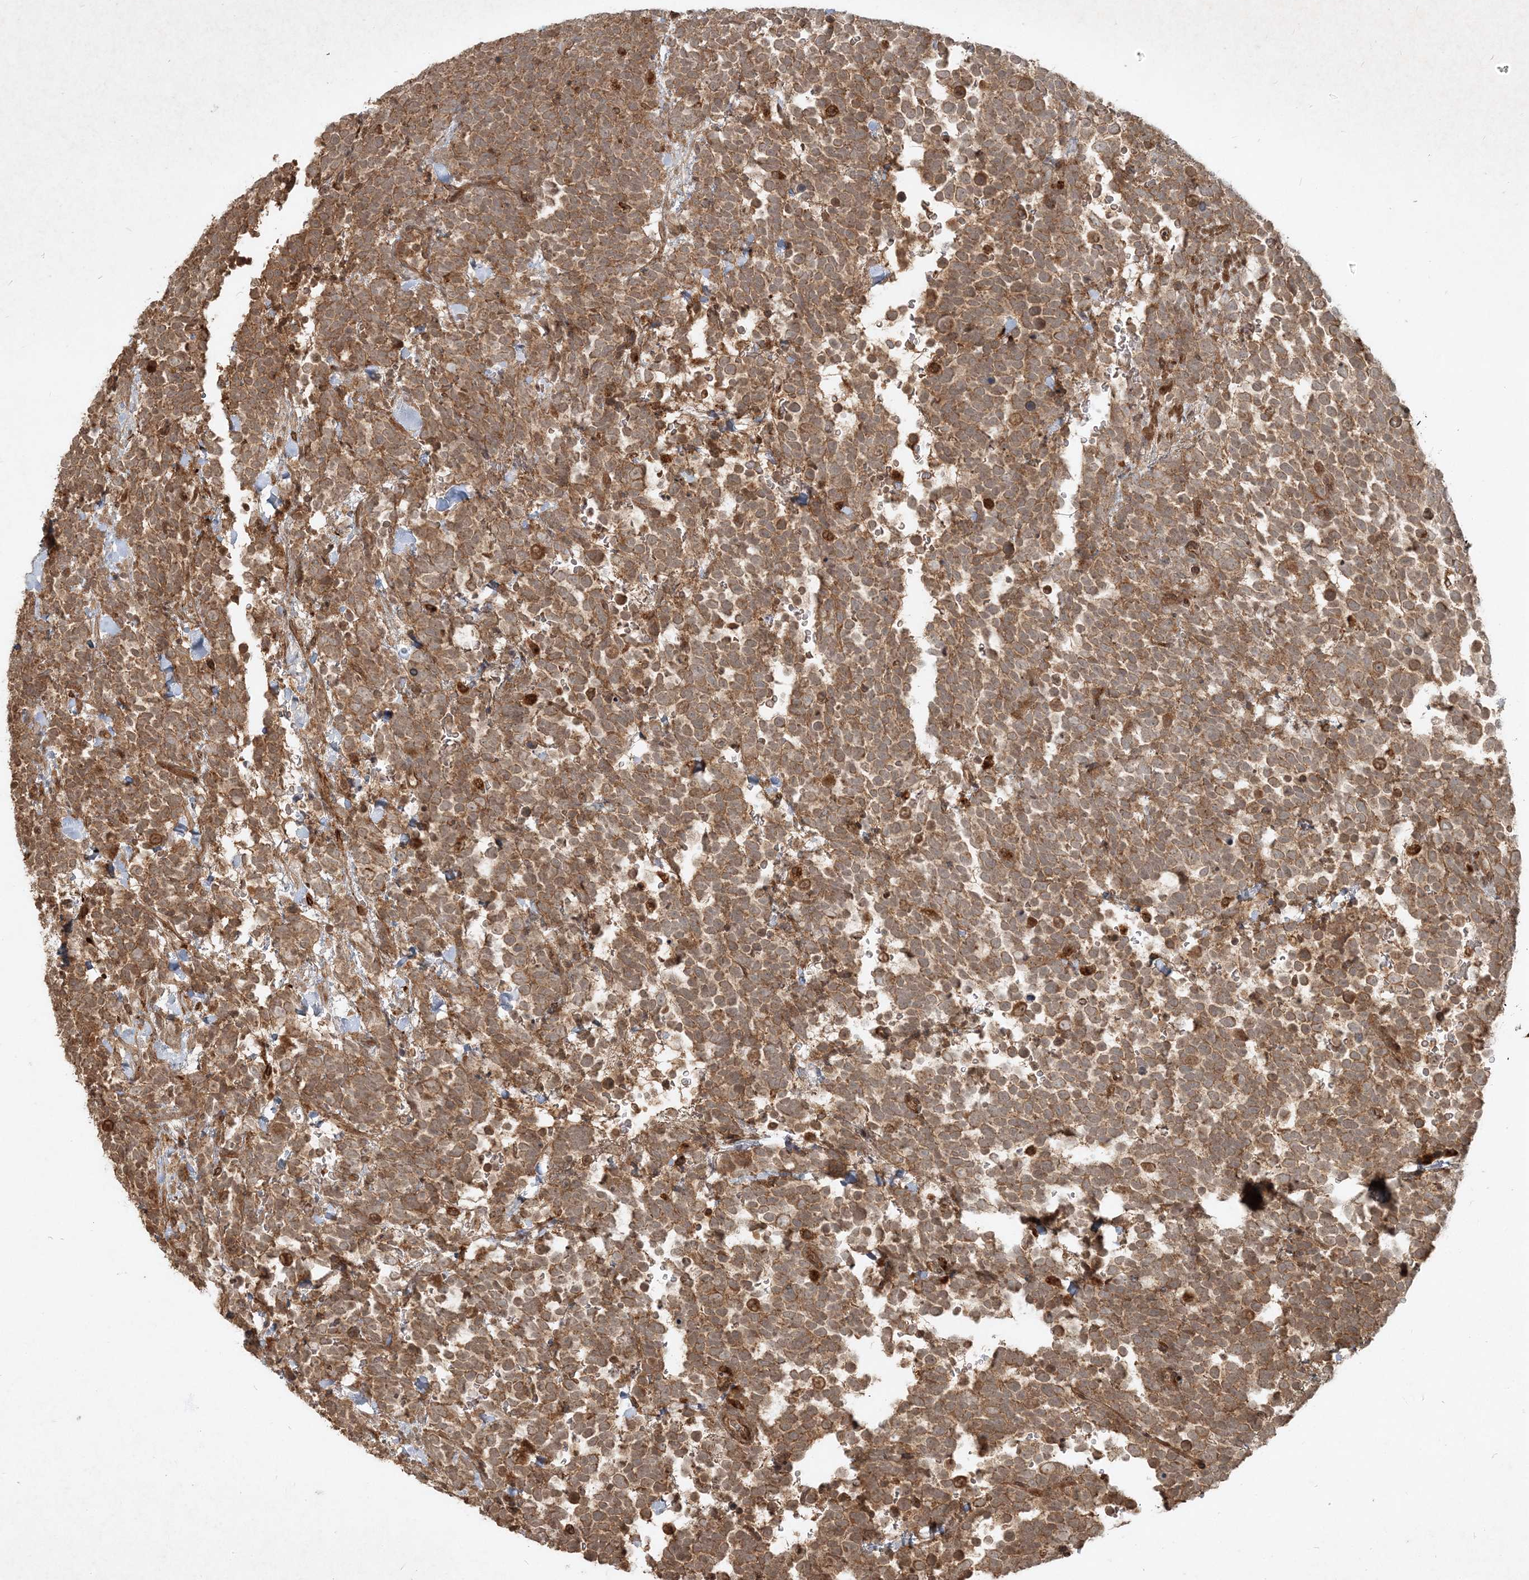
{"staining": {"intensity": "moderate", "quantity": ">75%", "location": "cytoplasmic/membranous"}, "tissue": "urothelial cancer", "cell_type": "Tumor cells", "image_type": "cancer", "snomed": [{"axis": "morphology", "description": "Urothelial carcinoma, High grade"}, {"axis": "topography", "description": "Urinary bladder"}], "caption": "There is medium levels of moderate cytoplasmic/membranous expression in tumor cells of urothelial carcinoma (high-grade), as demonstrated by immunohistochemical staining (brown color).", "gene": "NARS1", "patient": {"sex": "female", "age": 82}}